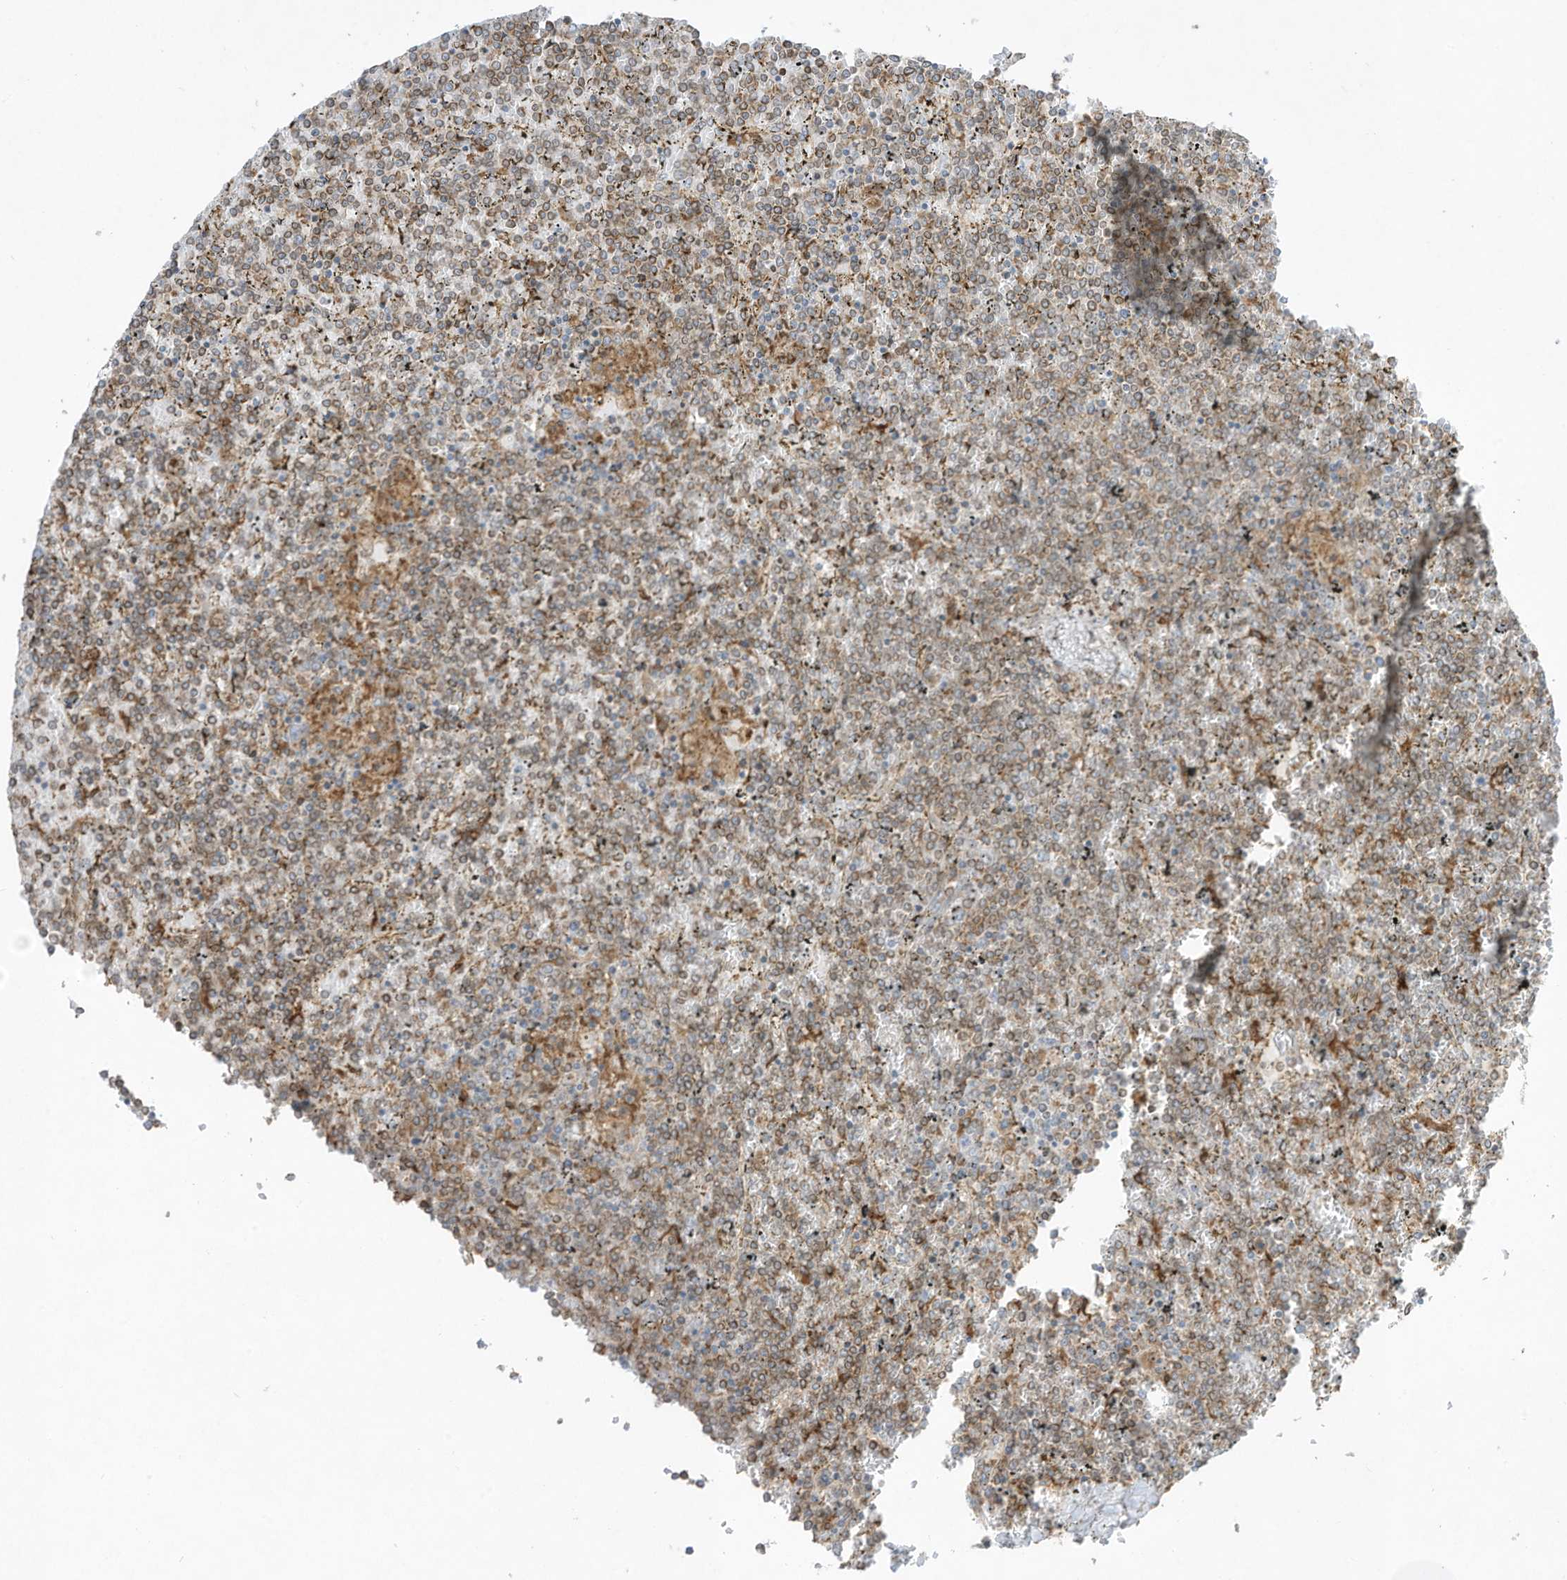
{"staining": {"intensity": "weak", "quantity": ">75%", "location": "cytoplasmic/membranous"}, "tissue": "lymphoma", "cell_type": "Tumor cells", "image_type": "cancer", "snomed": [{"axis": "morphology", "description": "Malignant lymphoma, non-Hodgkin's type, Low grade"}, {"axis": "topography", "description": "Spleen"}], "caption": "Lymphoma tissue reveals weak cytoplasmic/membranous staining in about >75% of tumor cells", "gene": "PTK6", "patient": {"sex": "female", "age": 19}}